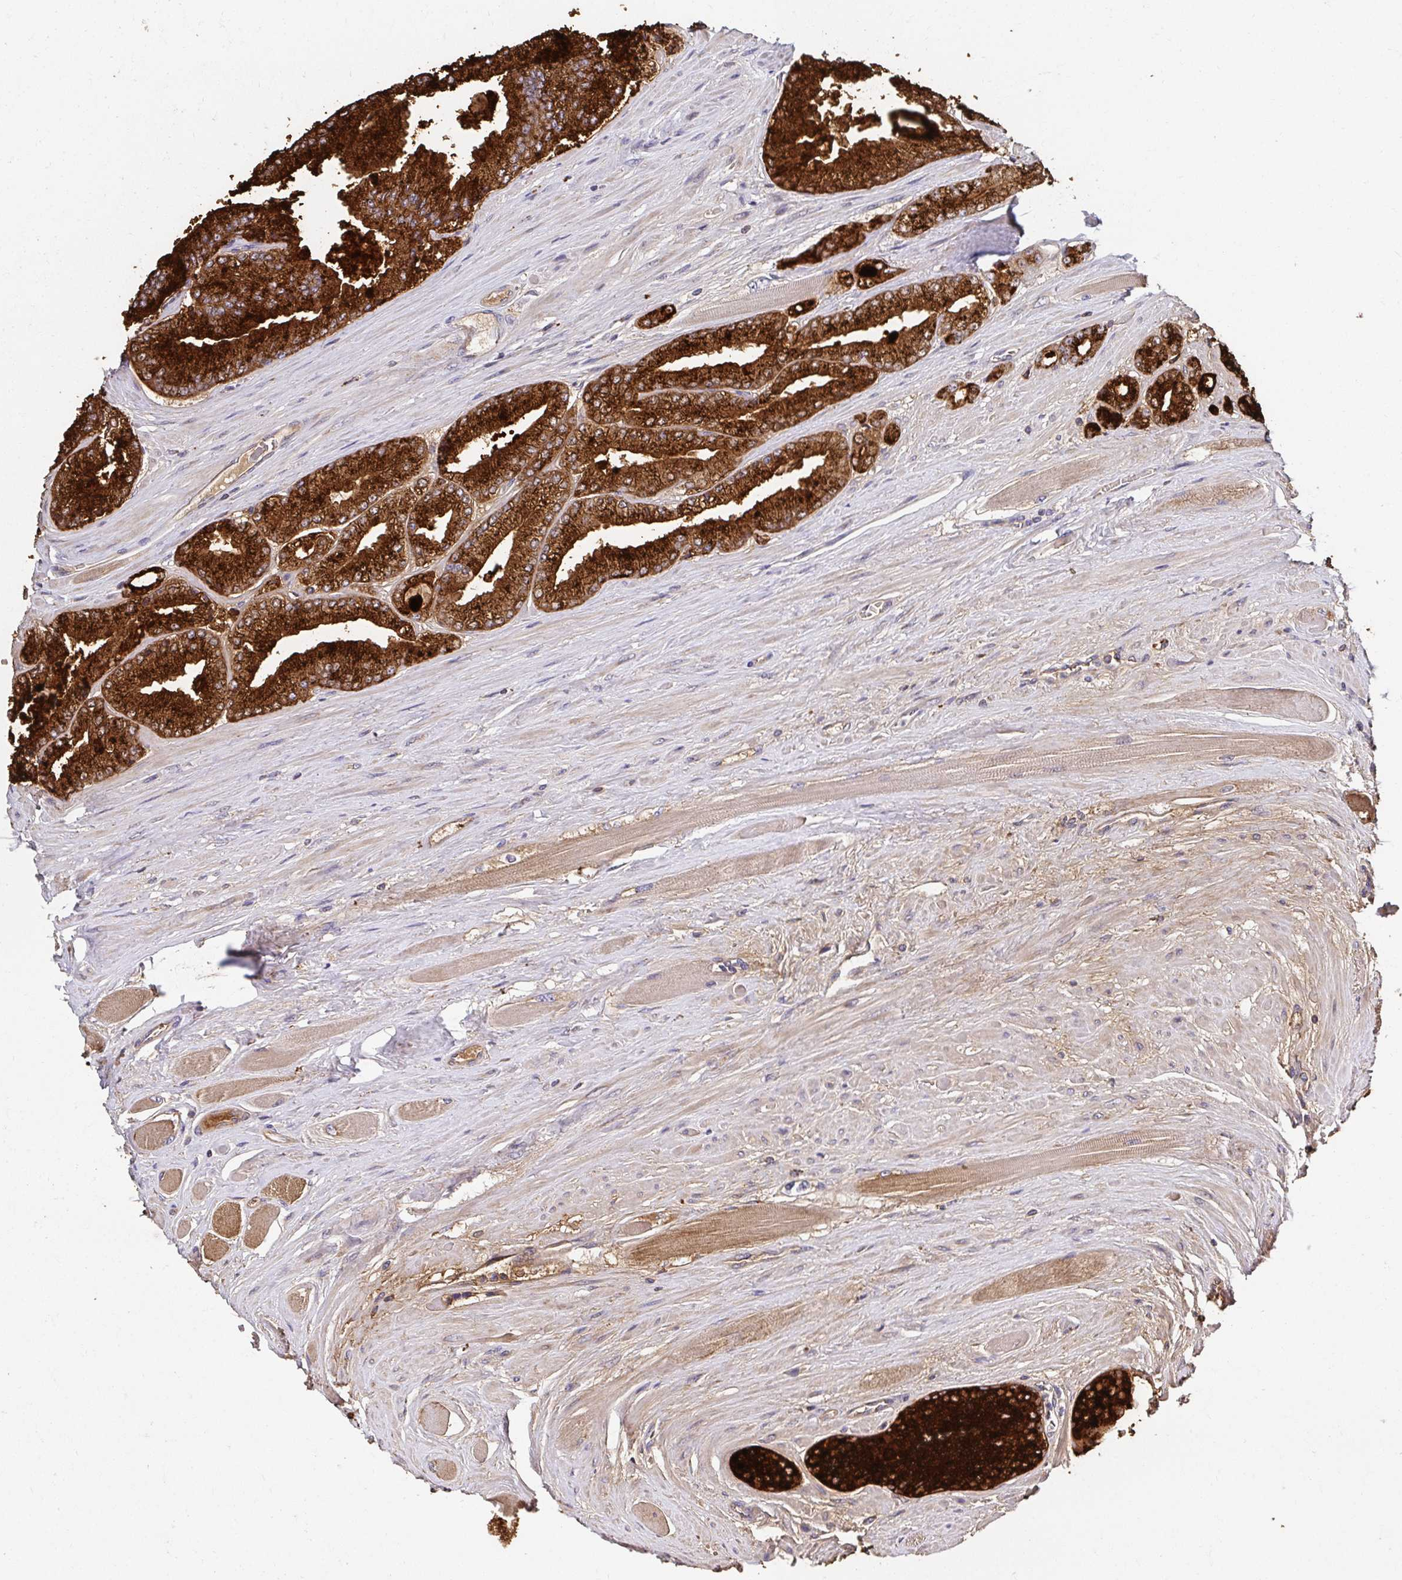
{"staining": {"intensity": "strong", "quantity": ">75%", "location": "cytoplasmic/membranous"}, "tissue": "prostate cancer", "cell_type": "Tumor cells", "image_type": "cancer", "snomed": [{"axis": "morphology", "description": "Adenocarcinoma, Low grade"}, {"axis": "topography", "description": "Prostate"}], "caption": "There is high levels of strong cytoplasmic/membranous staining in tumor cells of prostate adenocarcinoma (low-grade), as demonstrated by immunohistochemical staining (brown color).", "gene": "APBB1", "patient": {"sex": "male", "age": 67}}